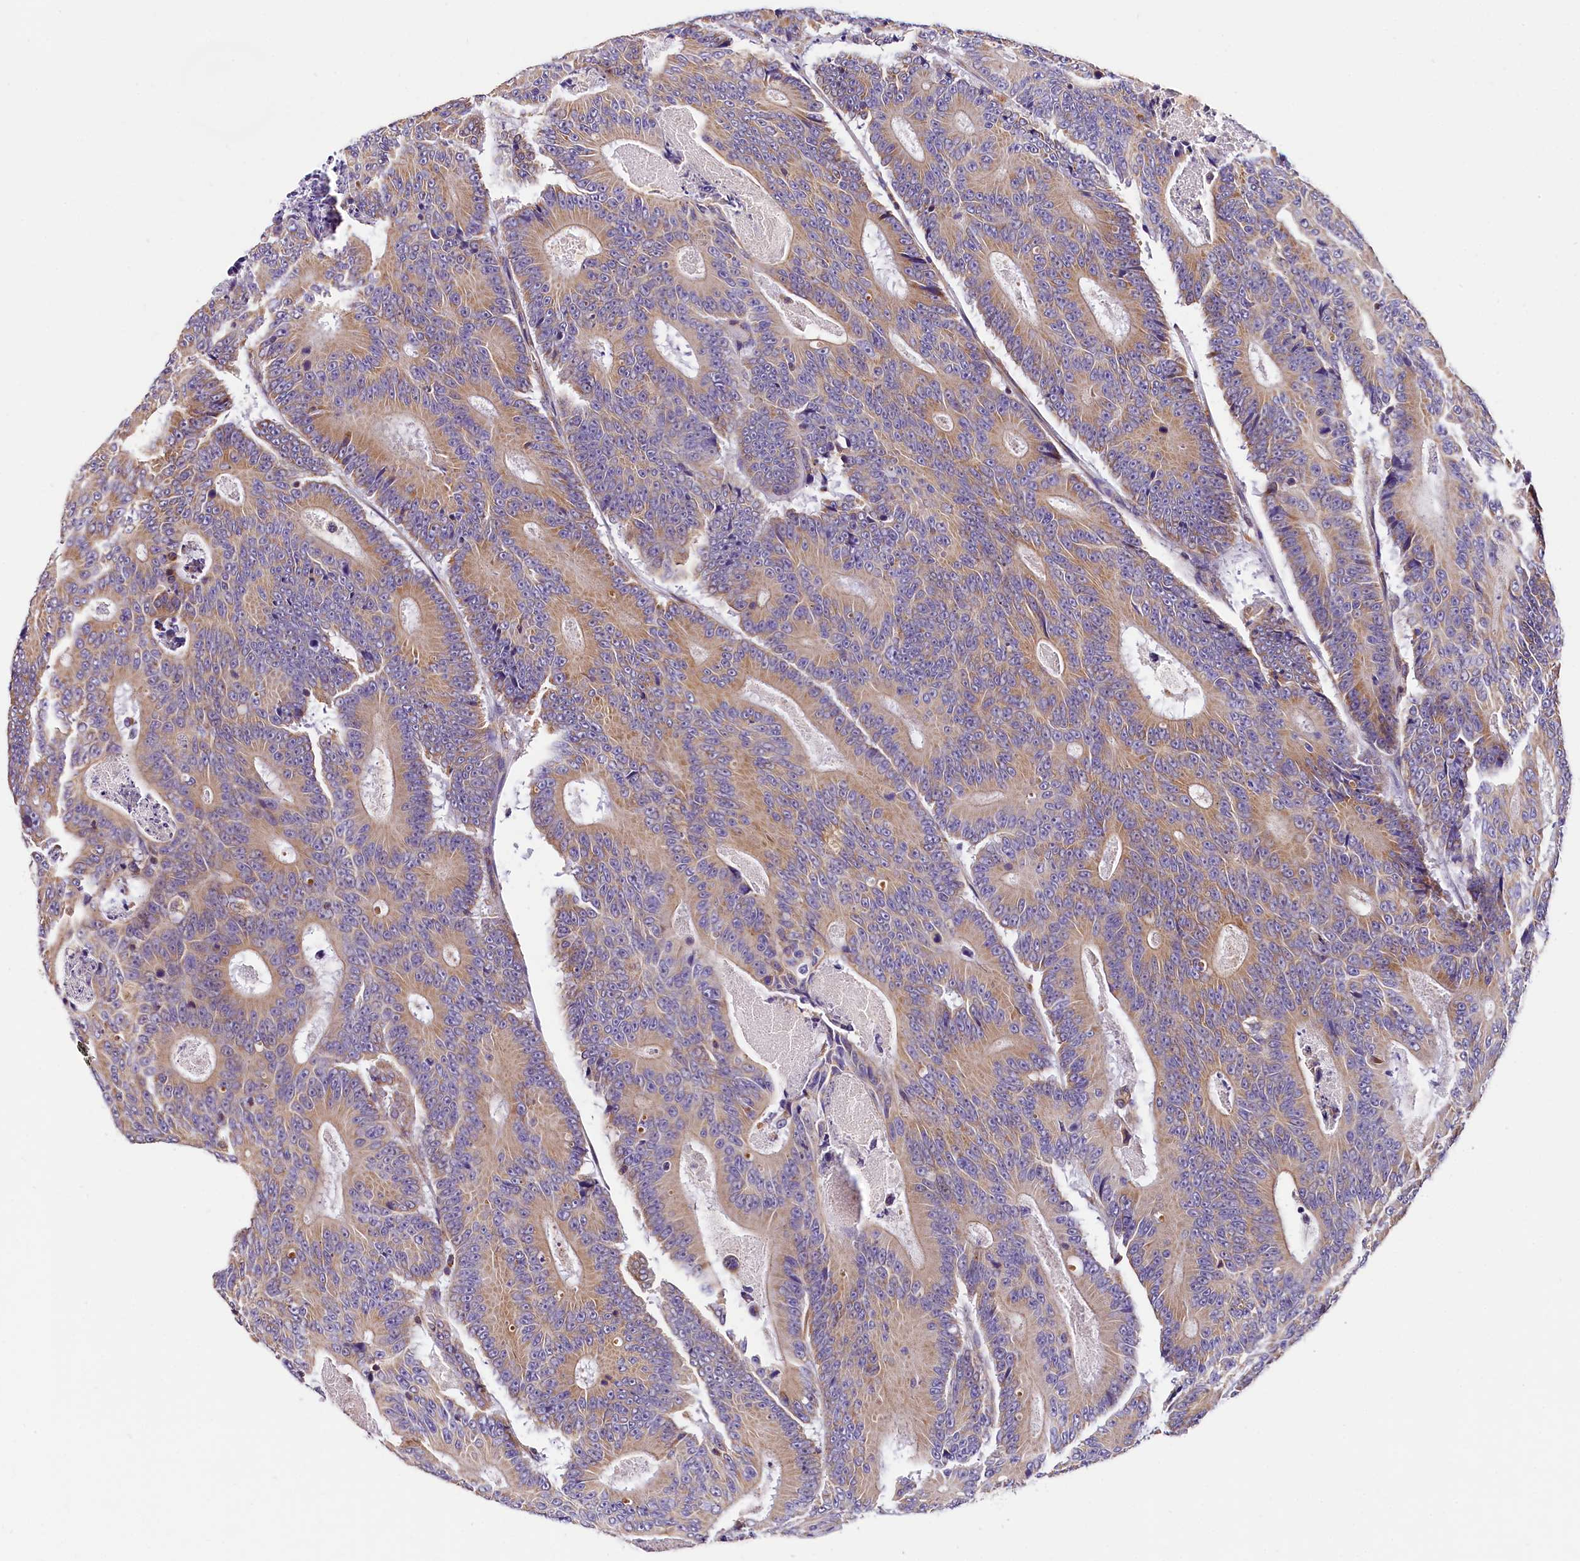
{"staining": {"intensity": "moderate", "quantity": ">75%", "location": "cytoplasmic/membranous"}, "tissue": "colorectal cancer", "cell_type": "Tumor cells", "image_type": "cancer", "snomed": [{"axis": "morphology", "description": "Adenocarcinoma, NOS"}, {"axis": "topography", "description": "Colon"}], "caption": "Human colorectal cancer (adenocarcinoma) stained for a protein (brown) exhibits moderate cytoplasmic/membranous positive positivity in approximately >75% of tumor cells.", "gene": "ACAA2", "patient": {"sex": "male", "age": 83}}